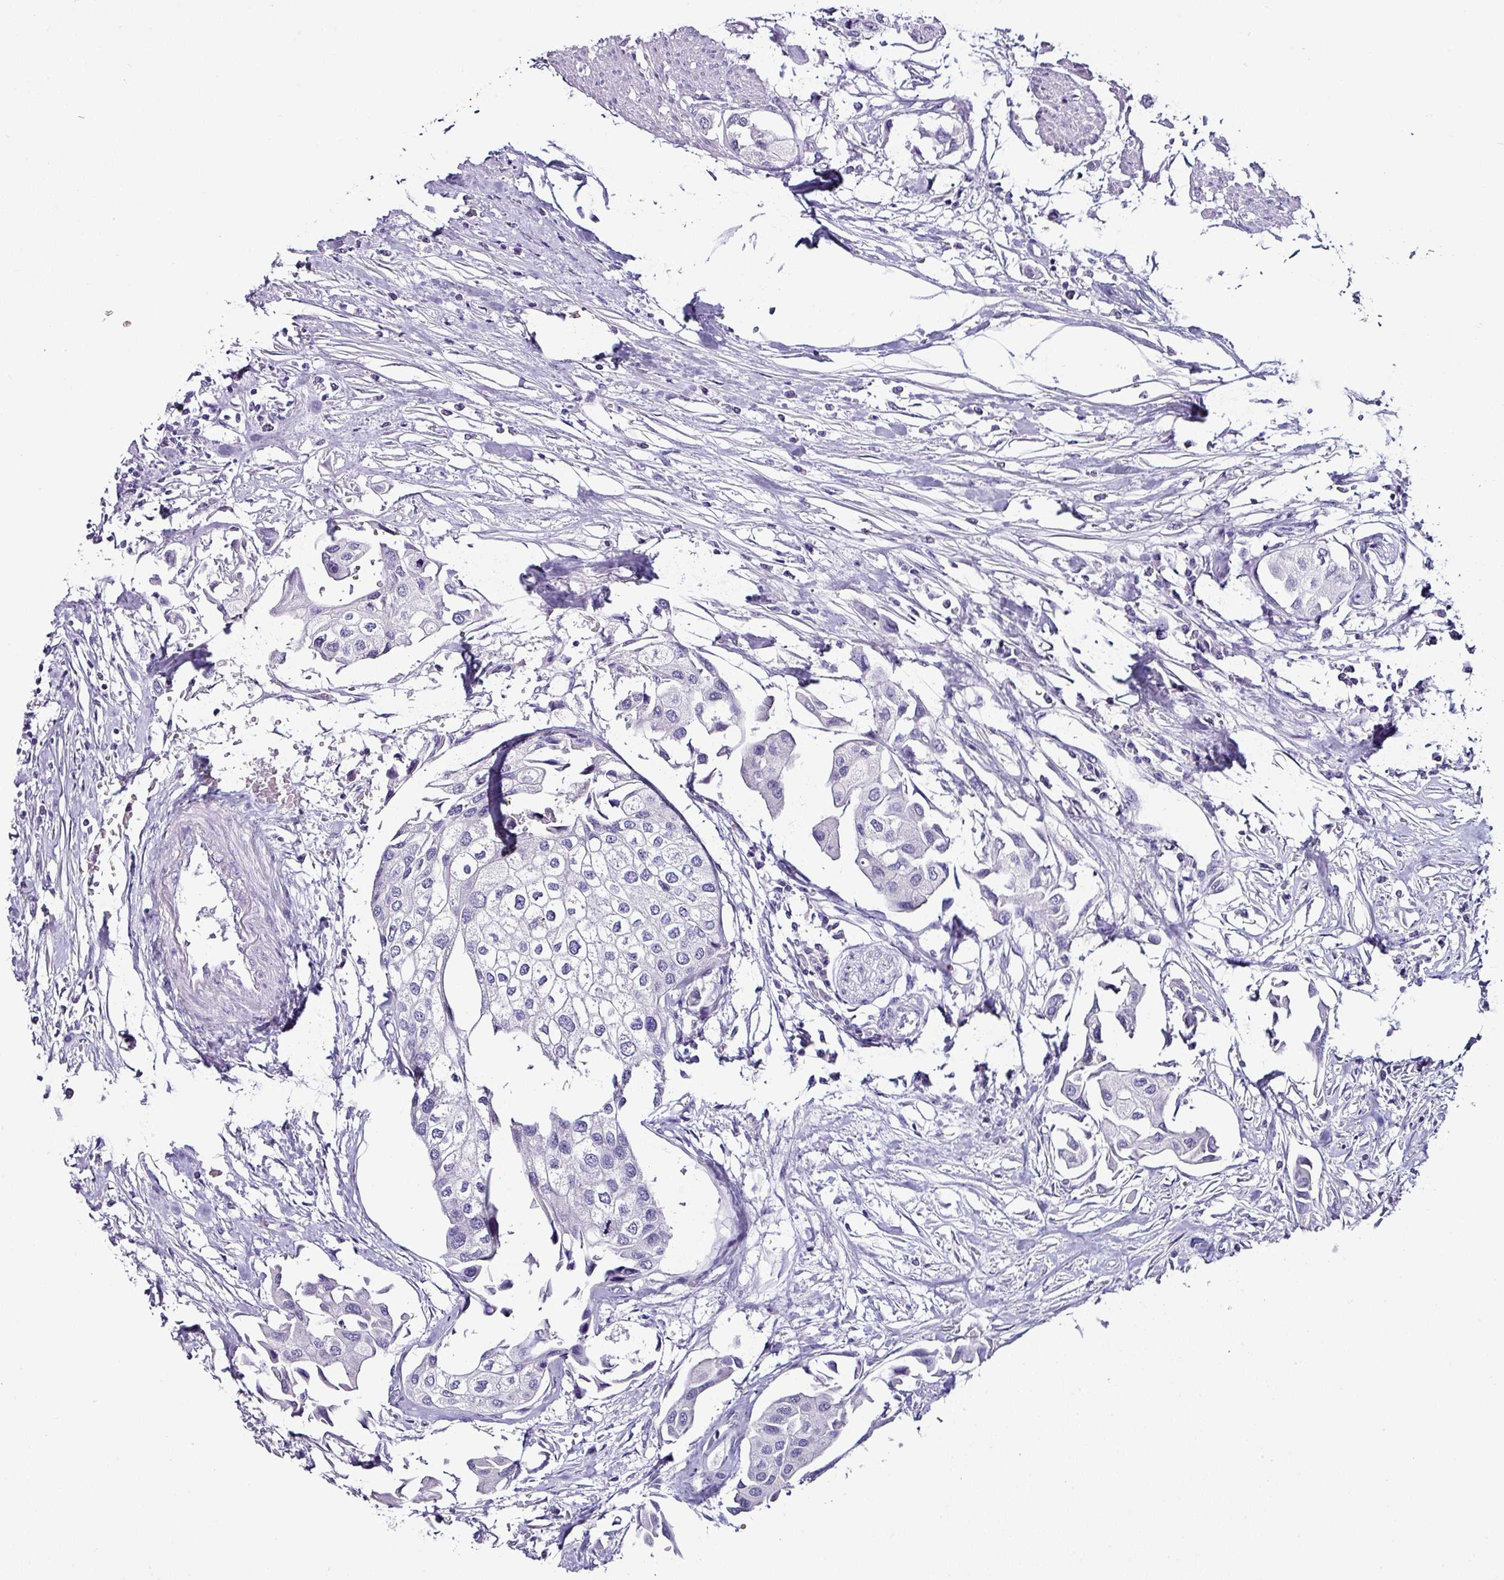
{"staining": {"intensity": "negative", "quantity": "none", "location": "none"}, "tissue": "urothelial cancer", "cell_type": "Tumor cells", "image_type": "cancer", "snomed": [{"axis": "morphology", "description": "Urothelial carcinoma, High grade"}, {"axis": "topography", "description": "Urinary bladder"}], "caption": "The micrograph displays no staining of tumor cells in urothelial carcinoma (high-grade).", "gene": "NAPSA", "patient": {"sex": "male", "age": 64}}